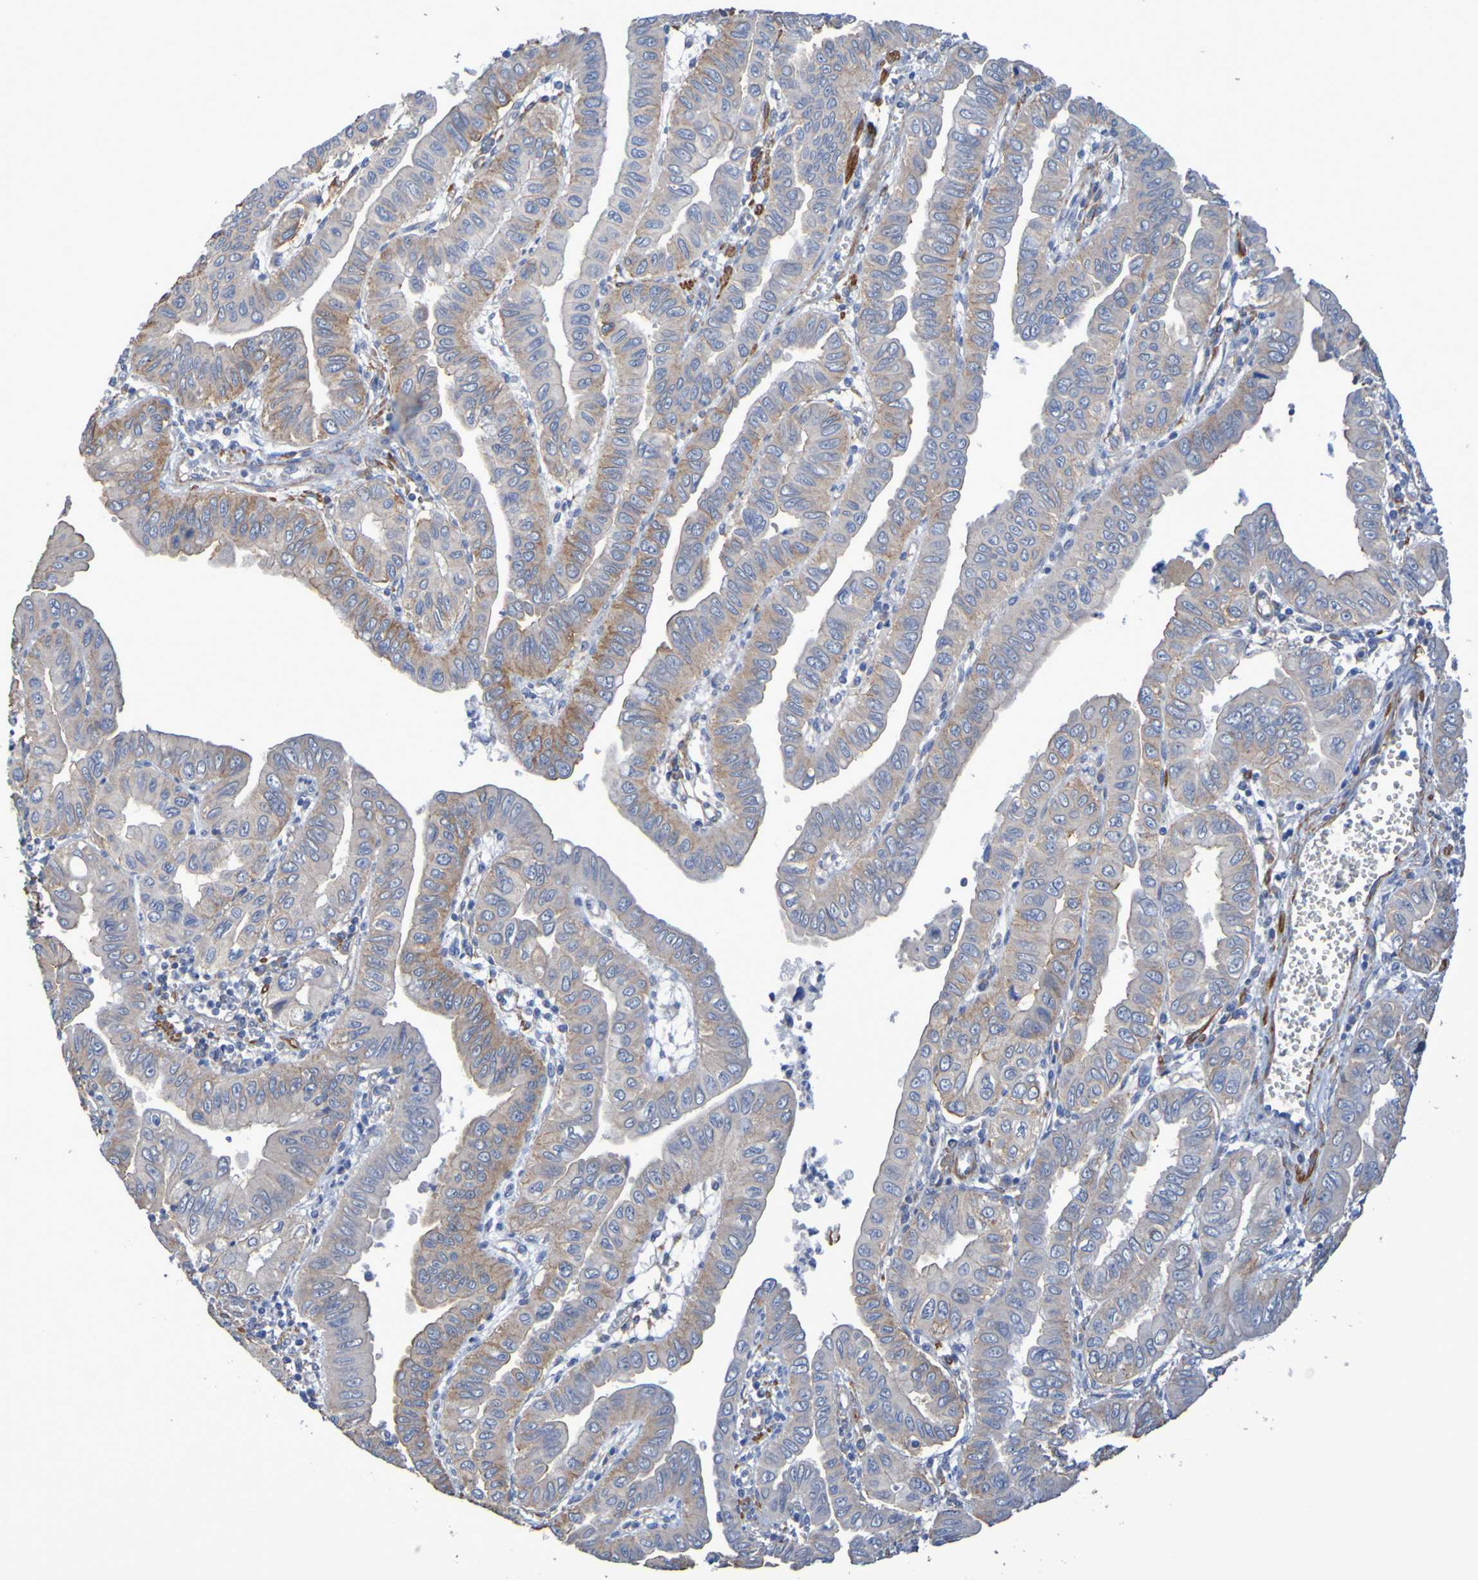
{"staining": {"intensity": "moderate", "quantity": "25%-75%", "location": "cytoplasmic/membranous"}, "tissue": "pancreatic cancer", "cell_type": "Tumor cells", "image_type": "cancer", "snomed": [{"axis": "morphology", "description": "Normal tissue, NOS"}, {"axis": "topography", "description": "Lymph node"}], "caption": "About 25%-75% of tumor cells in human pancreatic cancer display moderate cytoplasmic/membranous protein staining as visualized by brown immunohistochemical staining.", "gene": "SRPRB", "patient": {"sex": "male", "age": 50}}